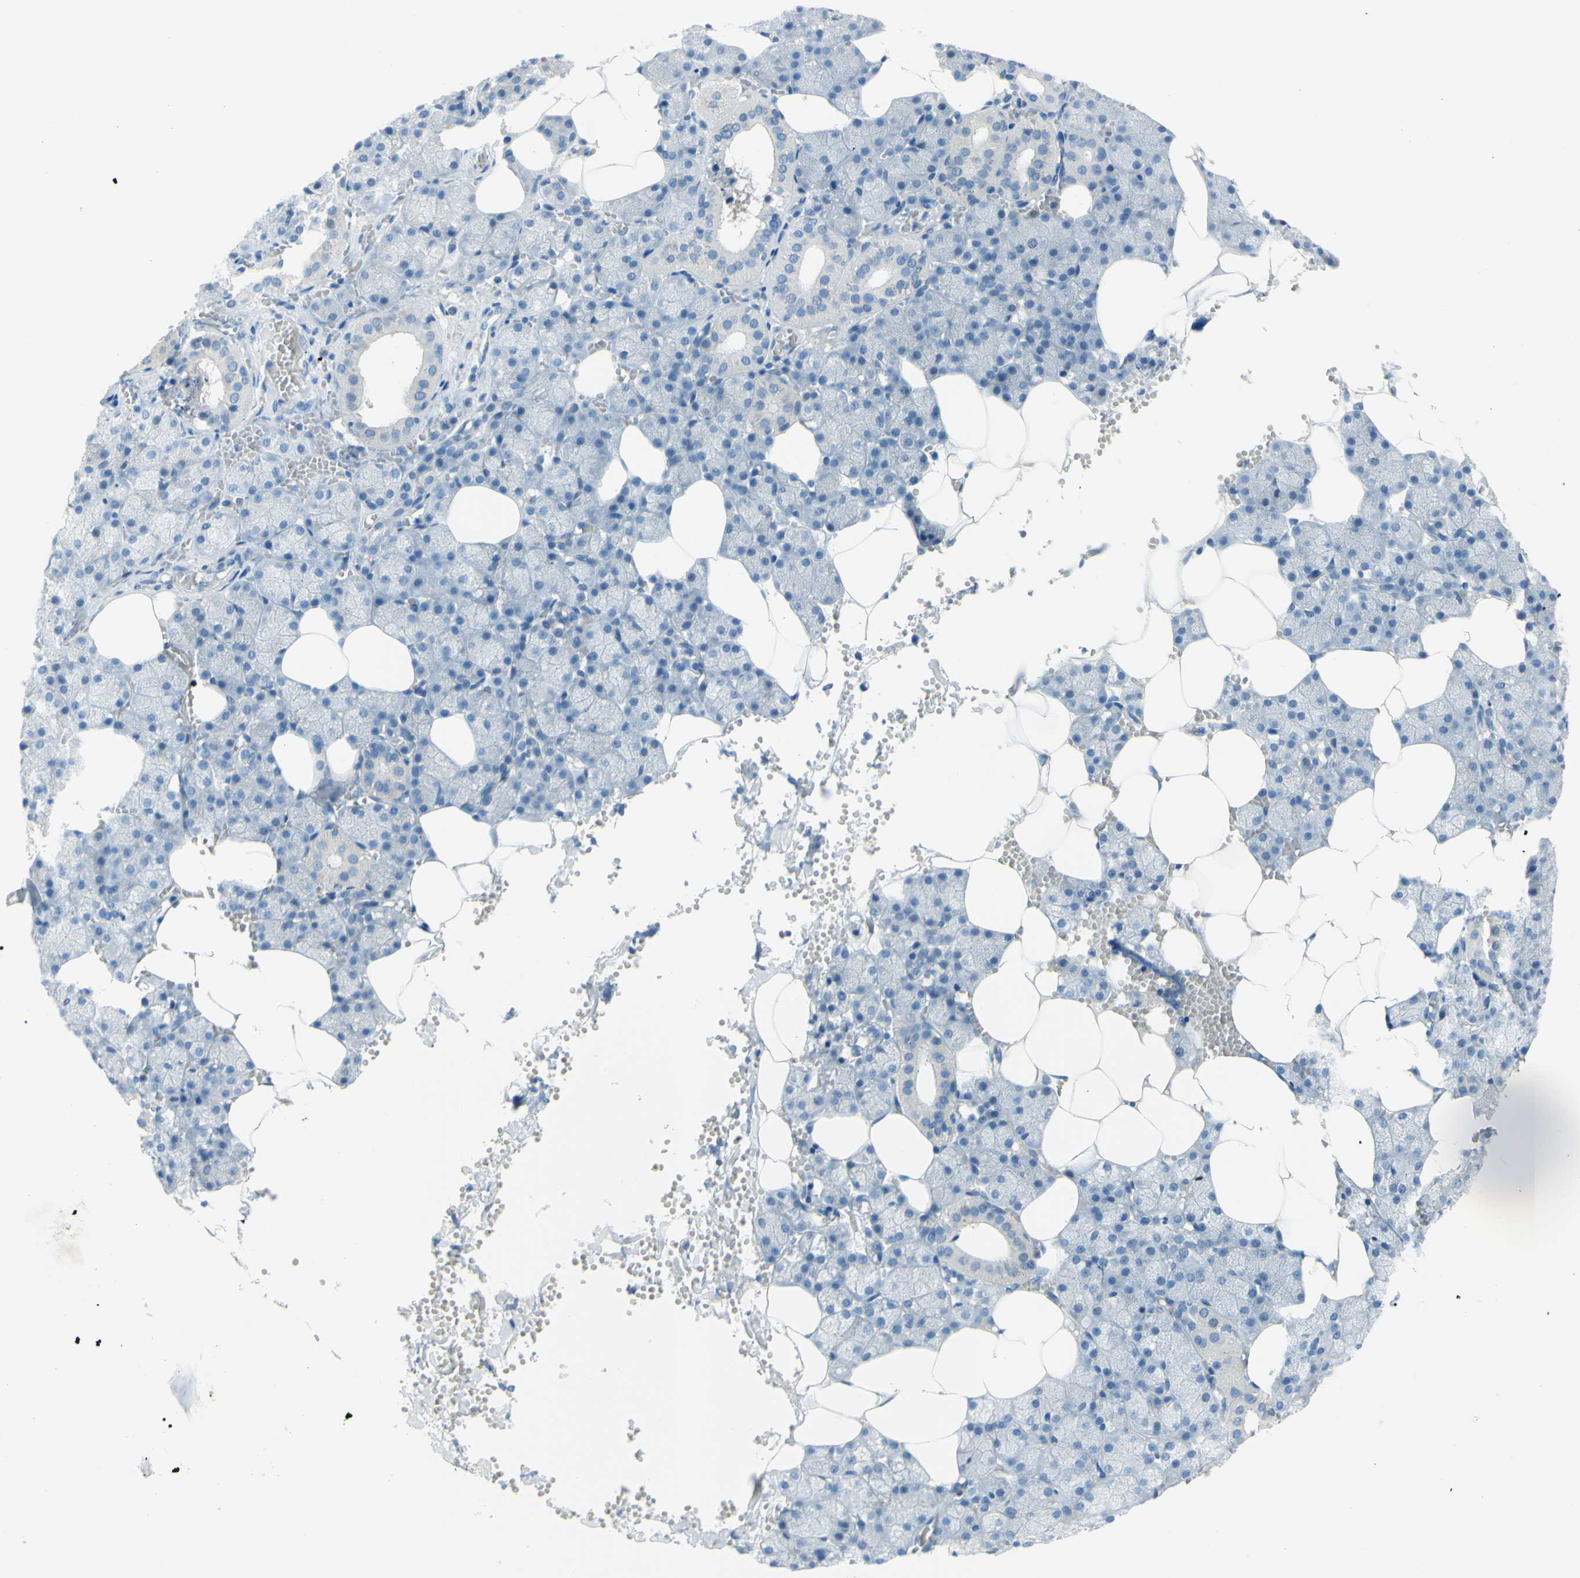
{"staining": {"intensity": "negative", "quantity": "none", "location": "none"}, "tissue": "salivary gland", "cell_type": "Glandular cells", "image_type": "normal", "snomed": [{"axis": "morphology", "description": "Normal tissue, NOS"}, {"axis": "topography", "description": "Salivary gland"}], "caption": "IHC photomicrograph of benign salivary gland: human salivary gland stained with DAB (3,3'-diaminobenzidine) exhibits no significant protein positivity in glandular cells.", "gene": "DCT", "patient": {"sex": "male", "age": 62}}